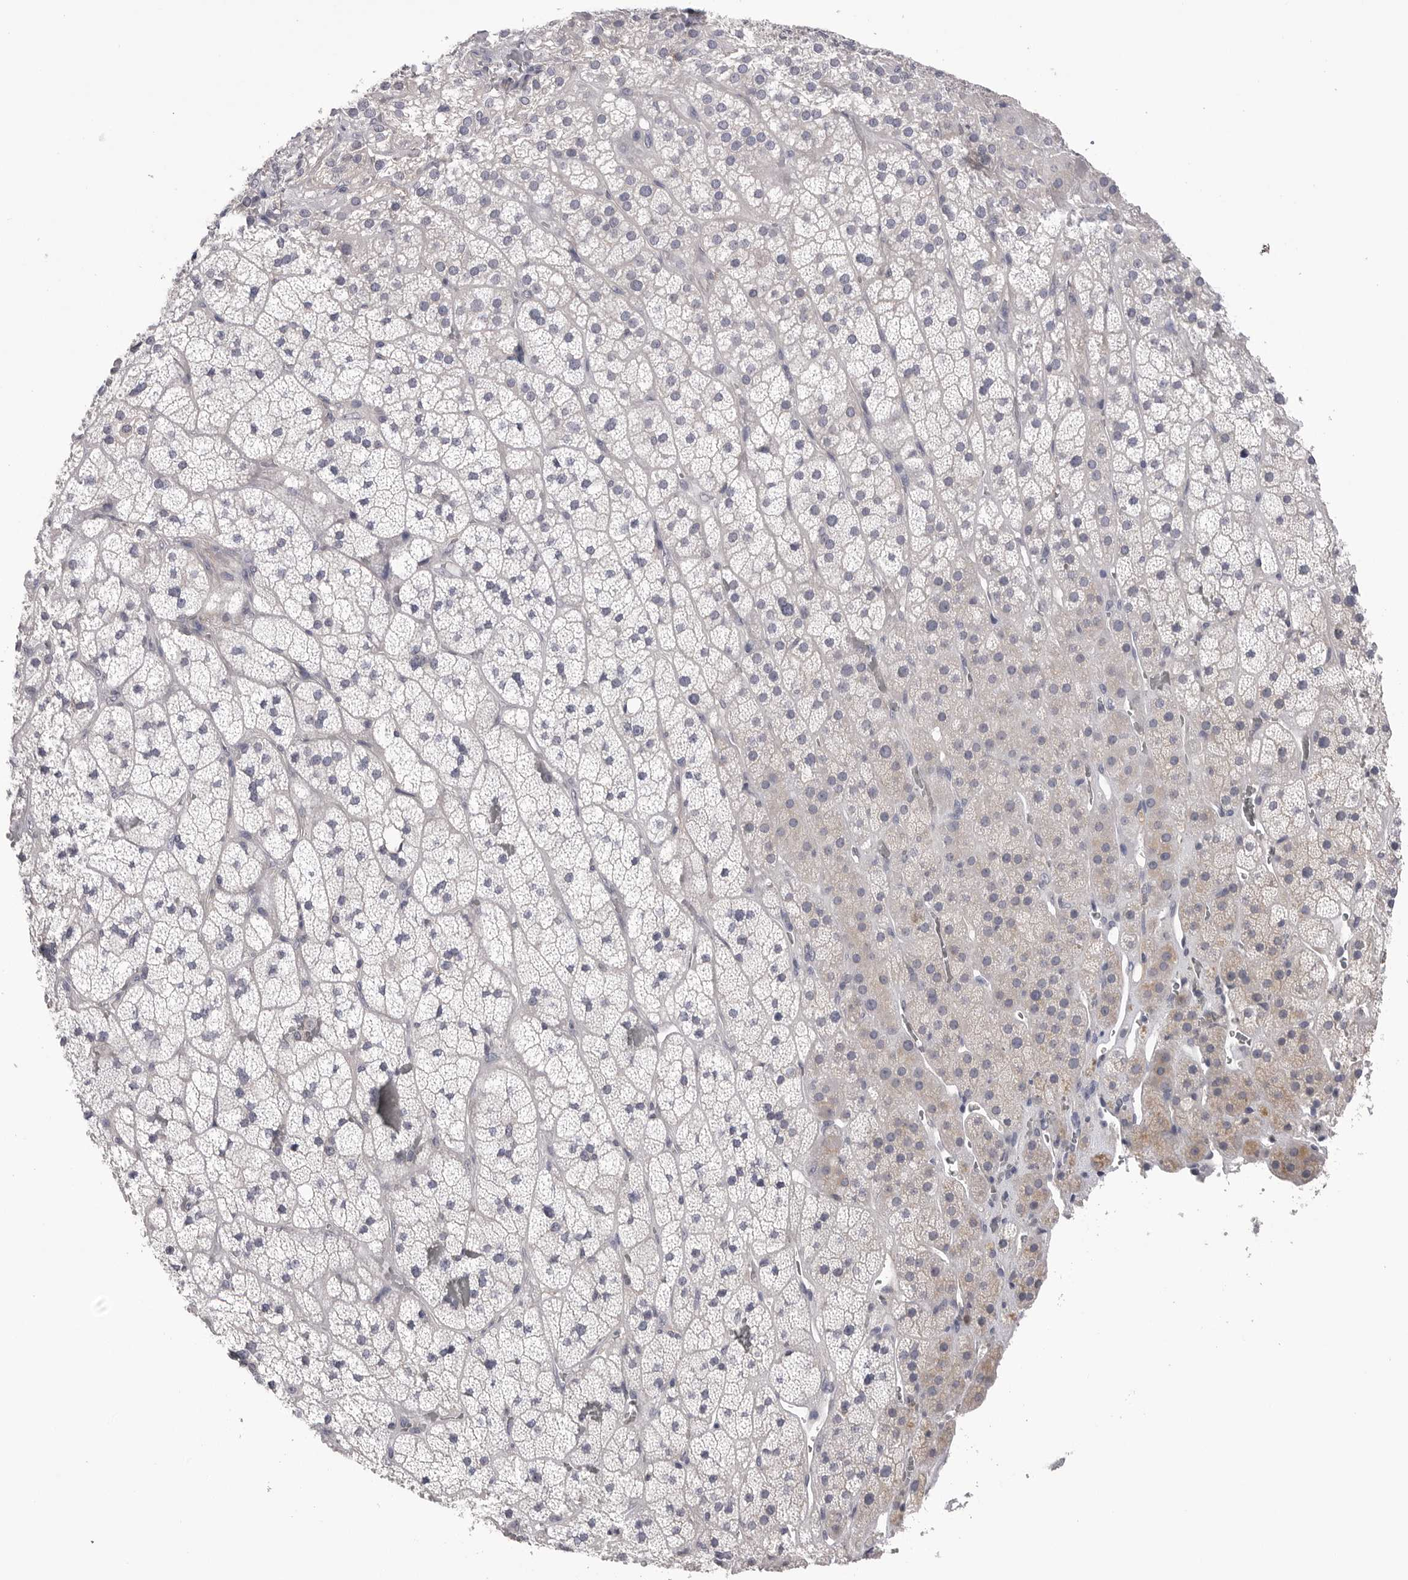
{"staining": {"intensity": "negative", "quantity": "none", "location": "none"}, "tissue": "adrenal gland", "cell_type": "Glandular cells", "image_type": "normal", "snomed": [{"axis": "morphology", "description": "Normal tissue, NOS"}, {"axis": "topography", "description": "Adrenal gland"}], "caption": "The photomicrograph shows no staining of glandular cells in unremarkable adrenal gland.", "gene": "DLGAP3", "patient": {"sex": "male", "age": 57}}